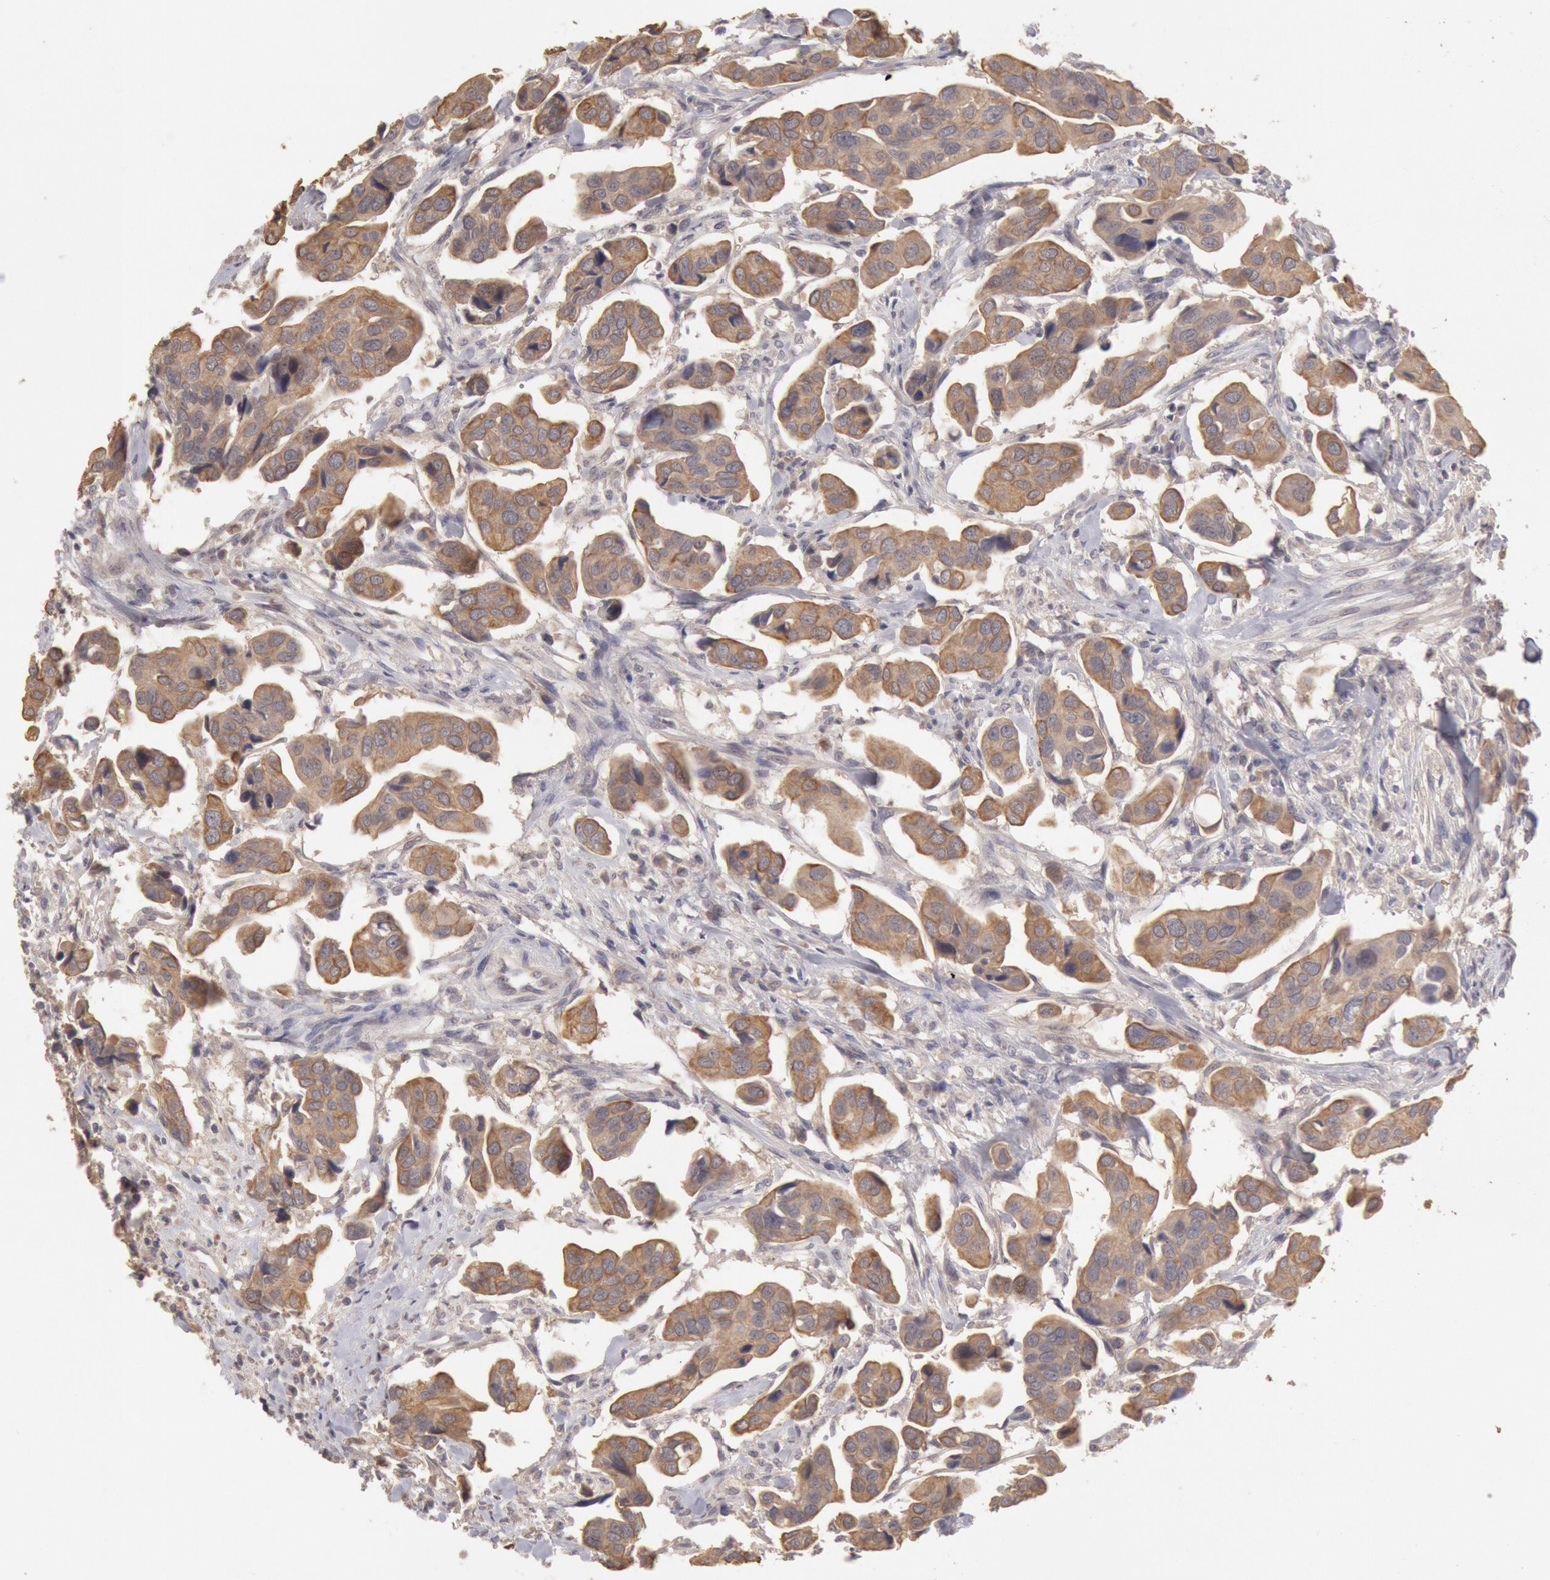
{"staining": {"intensity": "moderate", "quantity": ">75%", "location": "cytoplasmic/membranous"}, "tissue": "urothelial cancer", "cell_type": "Tumor cells", "image_type": "cancer", "snomed": [{"axis": "morphology", "description": "Adenocarcinoma, NOS"}, {"axis": "topography", "description": "Urinary bladder"}], "caption": "The photomicrograph reveals a brown stain indicating the presence of a protein in the cytoplasmic/membranous of tumor cells in adenocarcinoma. The staining is performed using DAB brown chromogen to label protein expression. The nuclei are counter-stained blue using hematoxylin.", "gene": "ZFP36L1", "patient": {"sex": "male", "age": 61}}